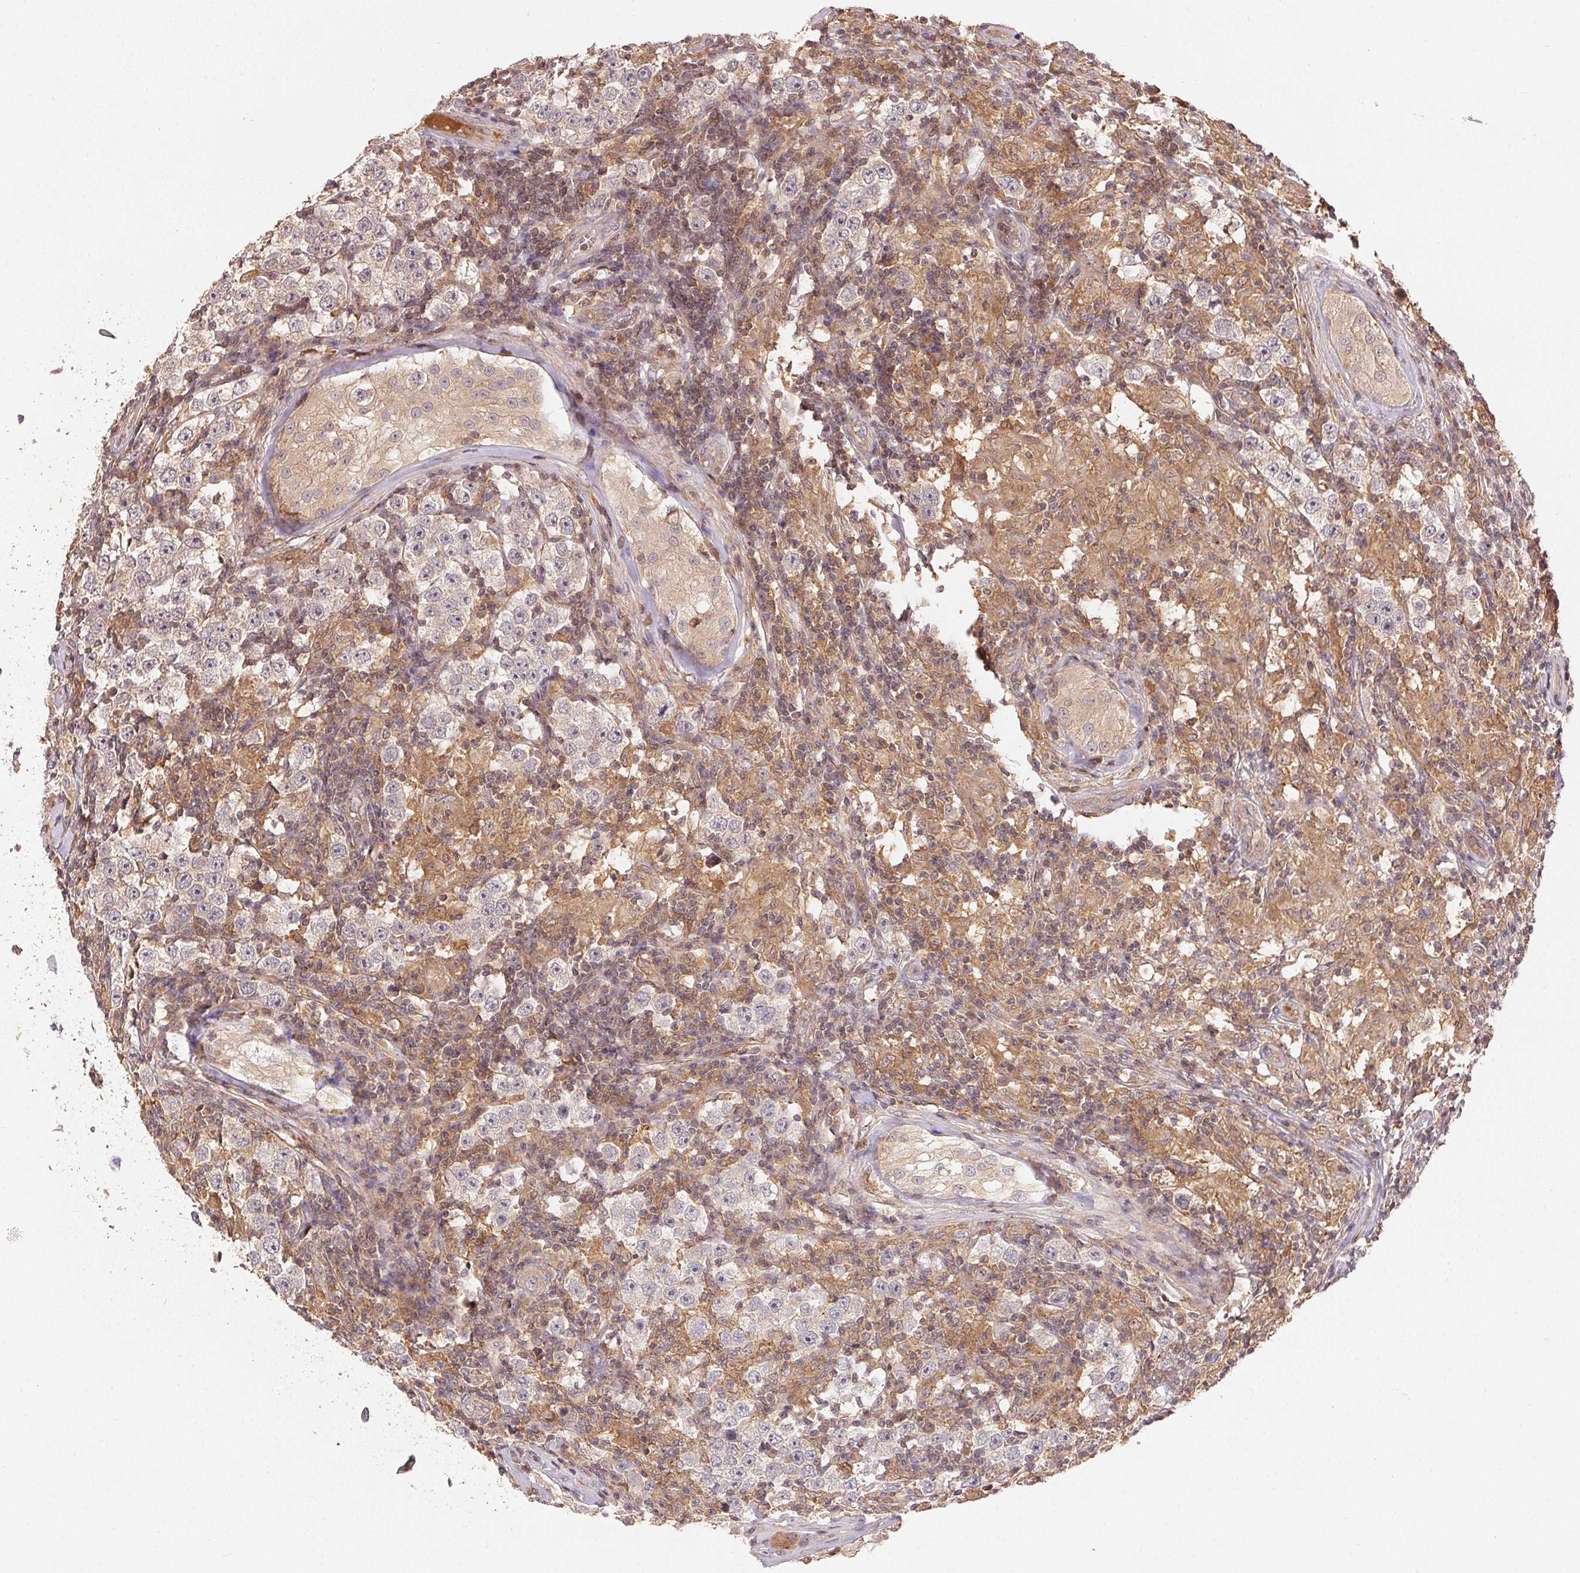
{"staining": {"intensity": "negative", "quantity": "none", "location": "none"}, "tissue": "urothelial cancer", "cell_type": "Tumor cells", "image_type": "cancer", "snomed": [{"axis": "morphology", "description": "Normal tissue, NOS"}, {"axis": "morphology", "description": "Urothelial carcinoma, High grade"}, {"axis": "morphology", "description": "Seminoma, NOS"}, {"axis": "morphology", "description": "Carcinoma, Embryonal, NOS"}, {"axis": "topography", "description": "Urinary bladder"}, {"axis": "topography", "description": "Testis"}], "caption": "Tumor cells show no significant expression in urothelial cancer.", "gene": "MAPKAPK2", "patient": {"sex": "male", "age": 41}}